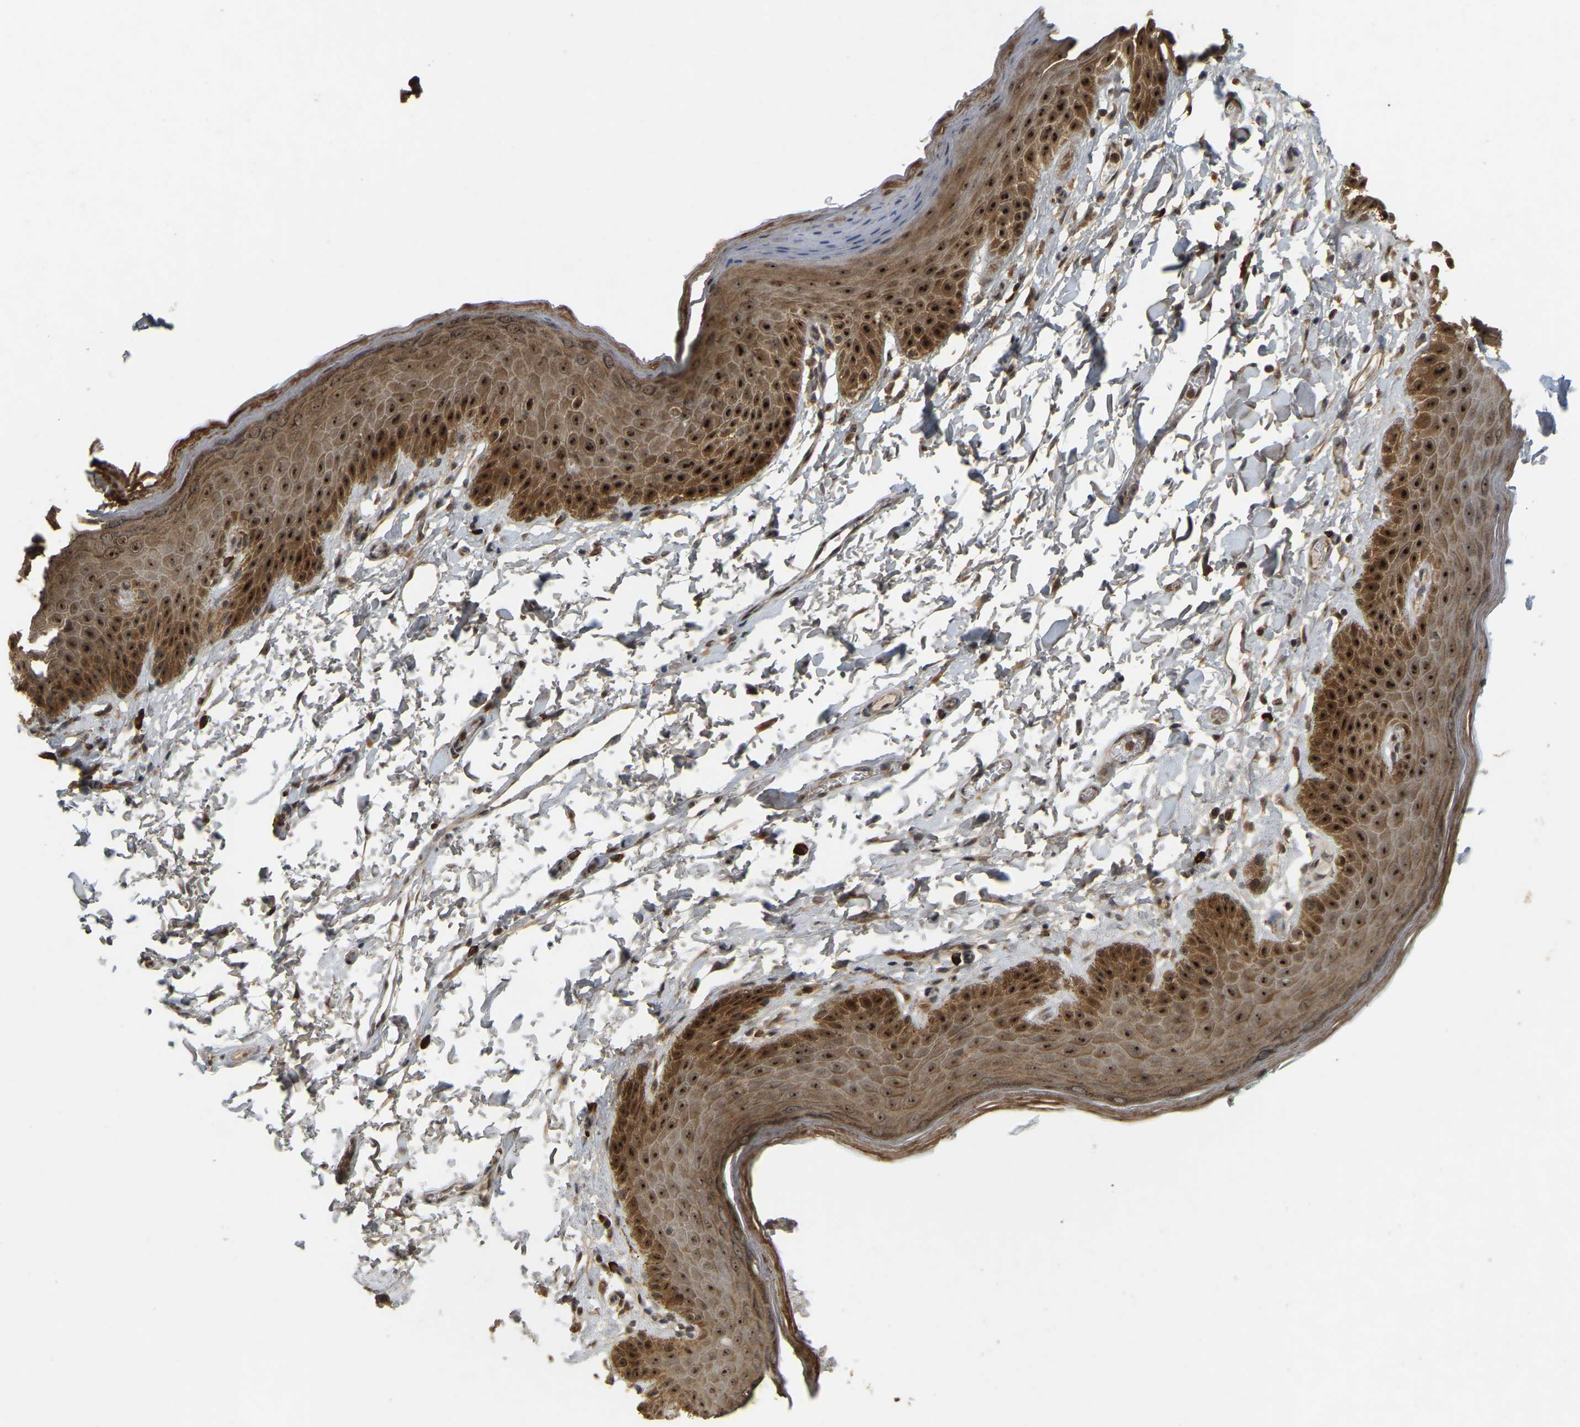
{"staining": {"intensity": "strong", "quantity": ">75%", "location": "cytoplasmic/membranous,nuclear"}, "tissue": "skin", "cell_type": "Epidermal cells", "image_type": "normal", "snomed": [{"axis": "morphology", "description": "Normal tissue, NOS"}, {"axis": "topography", "description": "Anal"}], "caption": "DAB (3,3'-diaminobenzidine) immunohistochemical staining of benign skin displays strong cytoplasmic/membranous,nuclear protein expression in about >75% of epidermal cells.", "gene": "BRF2", "patient": {"sex": "male", "age": 44}}